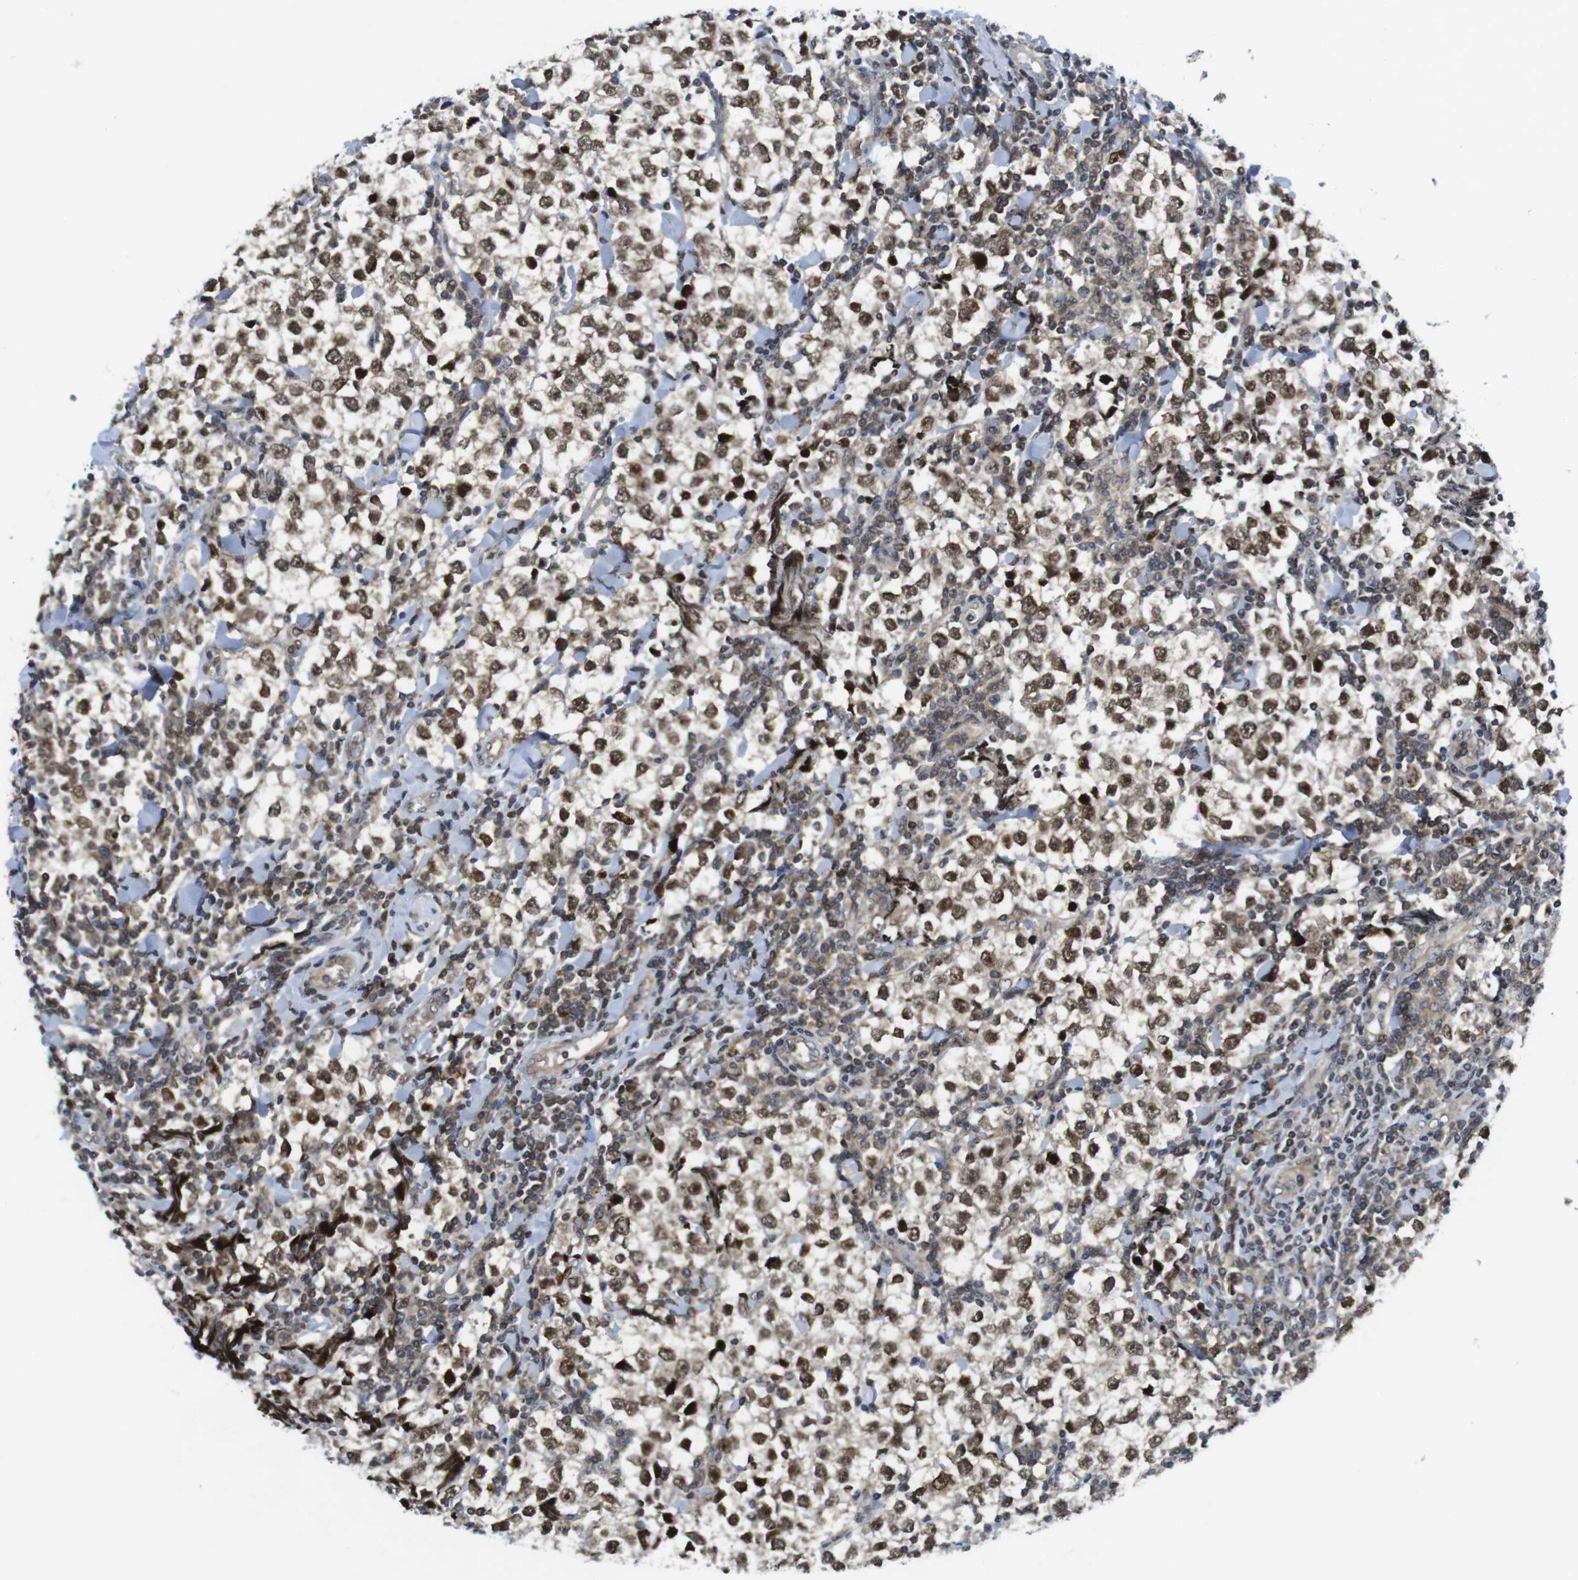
{"staining": {"intensity": "moderate", "quantity": ">75%", "location": "nuclear"}, "tissue": "testis cancer", "cell_type": "Tumor cells", "image_type": "cancer", "snomed": [{"axis": "morphology", "description": "Seminoma, NOS"}, {"axis": "morphology", "description": "Carcinoma, Embryonal, NOS"}, {"axis": "topography", "description": "Testis"}], "caption": "About >75% of tumor cells in testis seminoma exhibit moderate nuclear protein positivity as visualized by brown immunohistochemical staining.", "gene": "RCC1", "patient": {"sex": "male", "age": 36}}